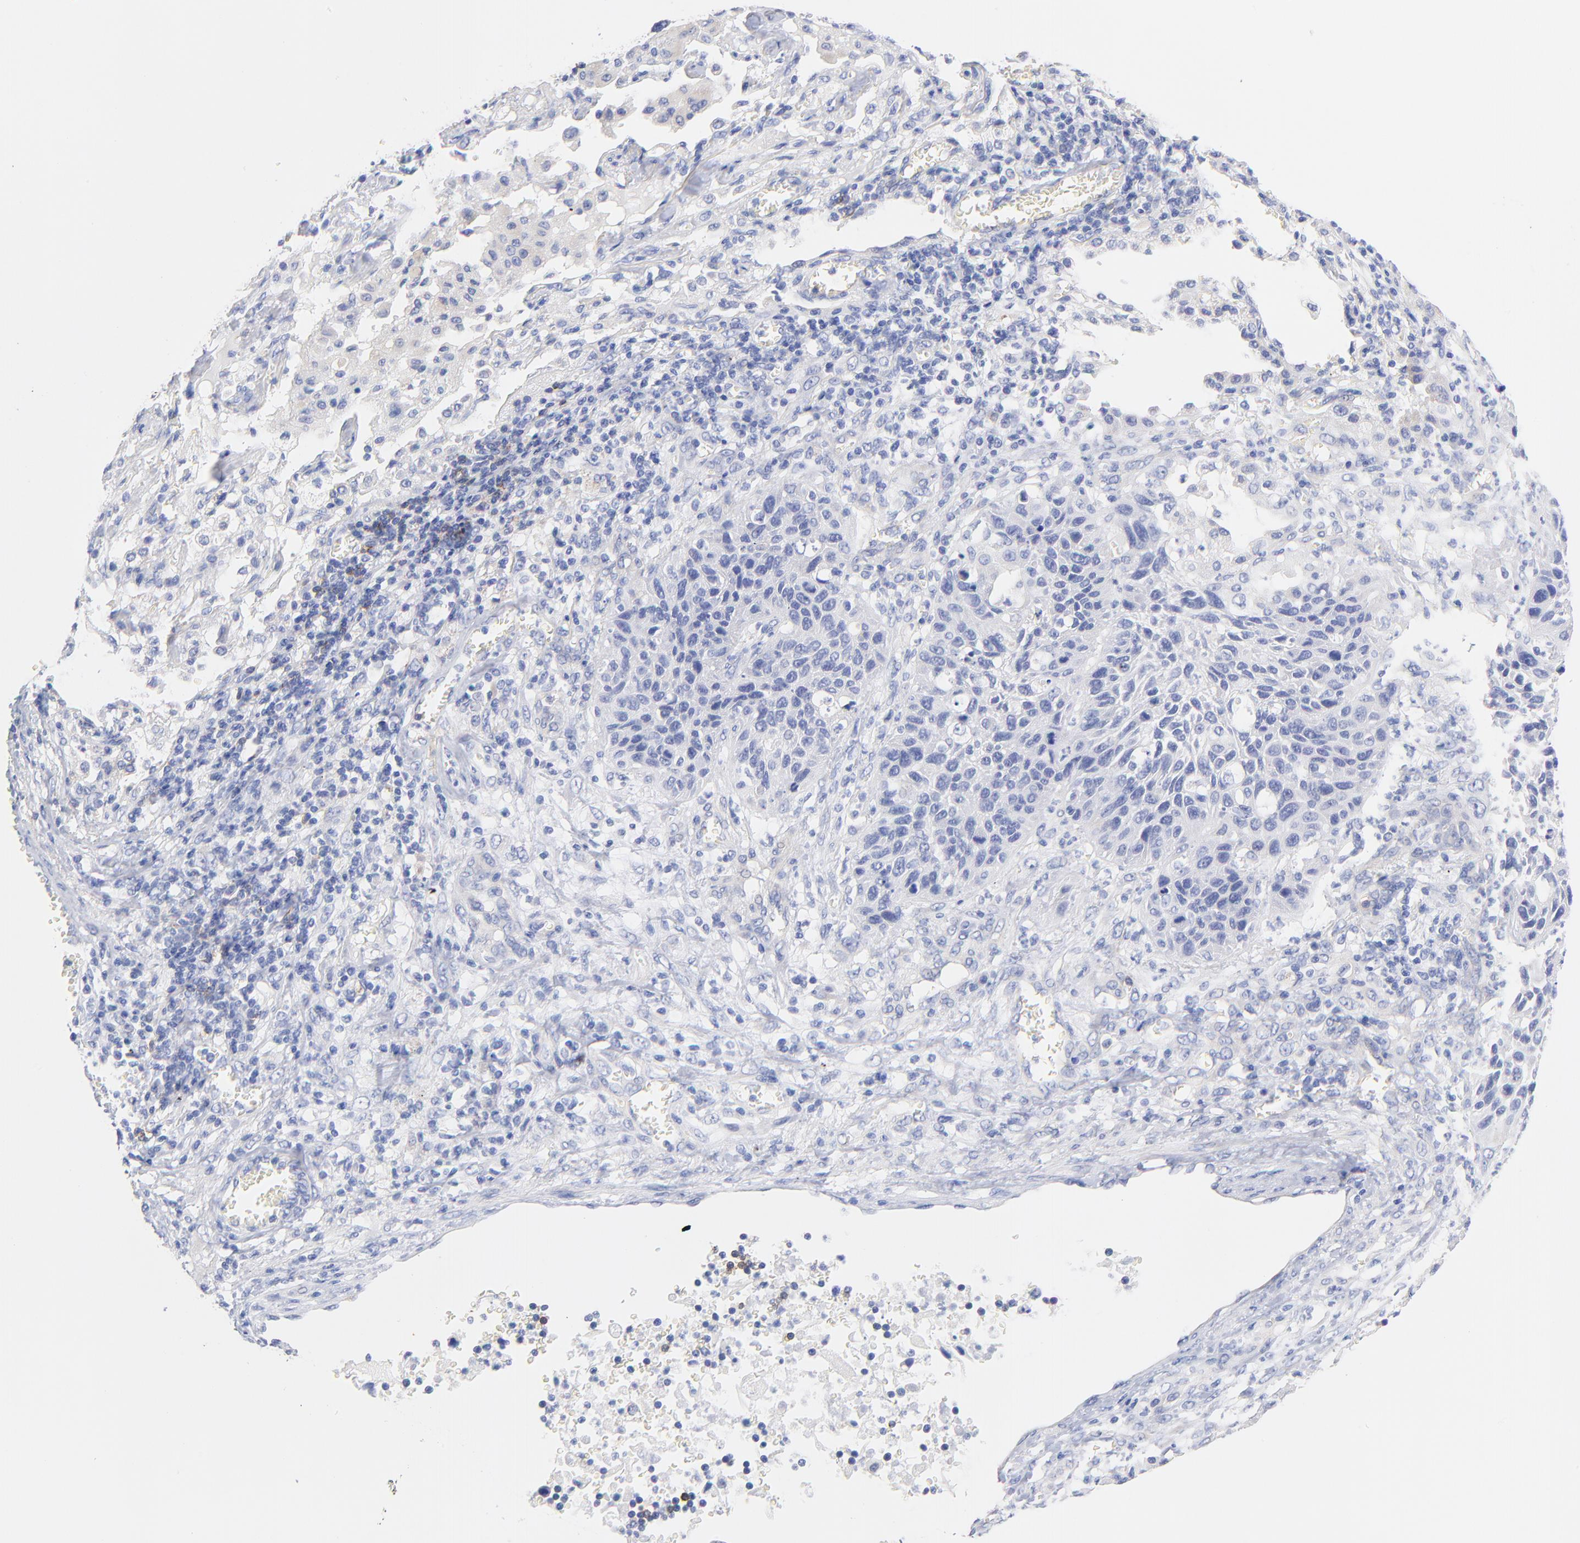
{"staining": {"intensity": "negative", "quantity": "none", "location": "none"}, "tissue": "lung cancer", "cell_type": "Tumor cells", "image_type": "cancer", "snomed": [{"axis": "morphology", "description": "Squamous cell carcinoma, NOS"}, {"axis": "topography", "description": "Lung"}], "caption": "Lung cancer (squamous cell carcinoma) stained for a protein using IHC shows no positivity tumor cells.", "gene": "TNFRSF13C", "patient": {"sex": "female", "age": 76}}